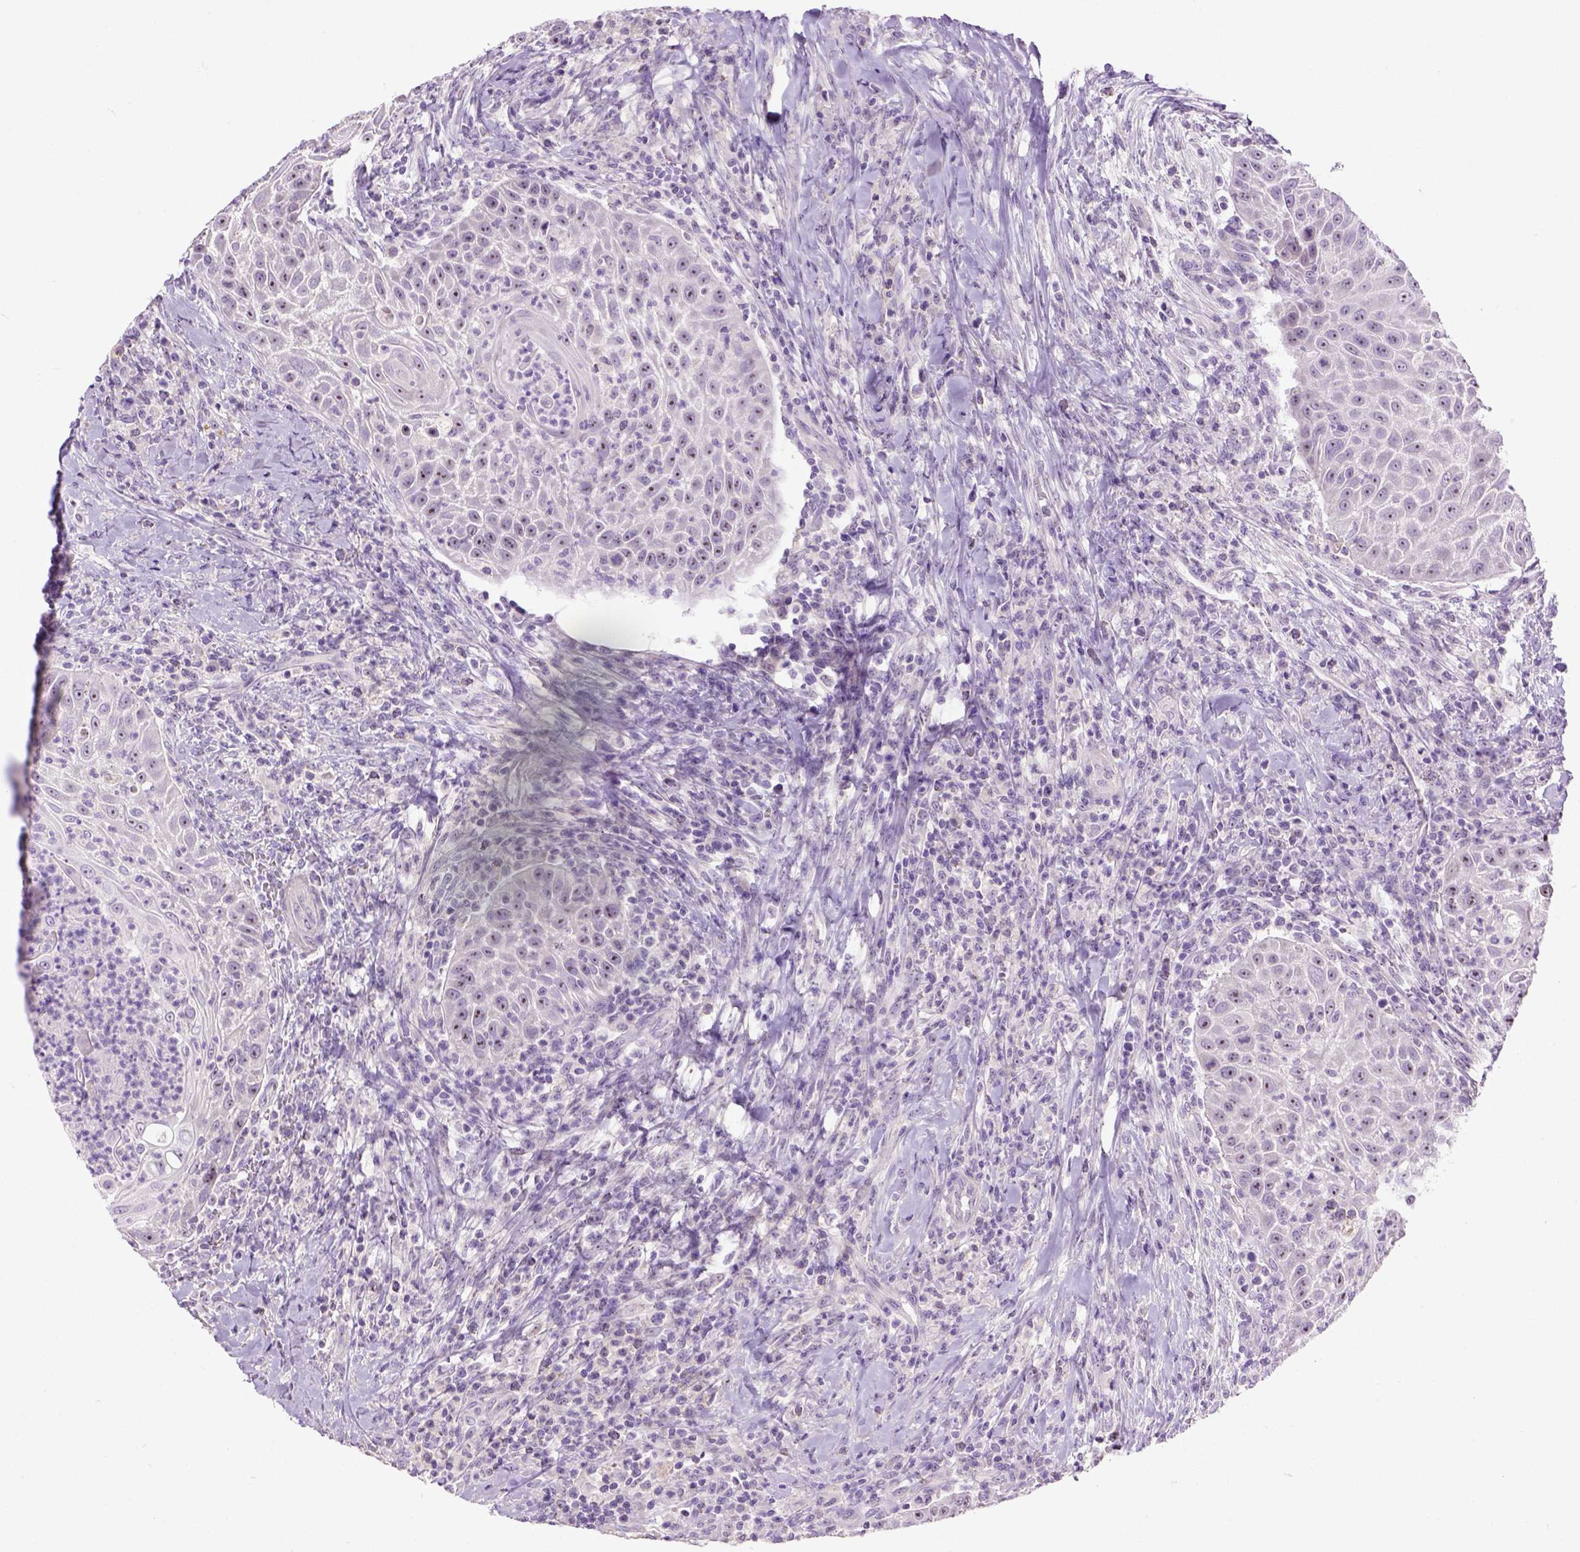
{"staining": {"intensity": "moderate", "quantity": ">75%", "location": "nuclear"}, "tissue": "head and neck cancer", "cell_type": "Tumor cells", "image_type": "cancer", "snomed": [{"axis": "morphology", "description": "Squamous cell carcinoma, NOS"}, {"axis": "topography", "description": "Head-Neck"}], "caption": "Head and neck cancer tissue reveals moderate nuclear expression in approximately >75% of tumor cells, visualized by immunohistochemistry. (IHC, brightfield microscopy, high magnification).", "gene": "UTP4", "patient": {"sex": "male", "age": 69}}